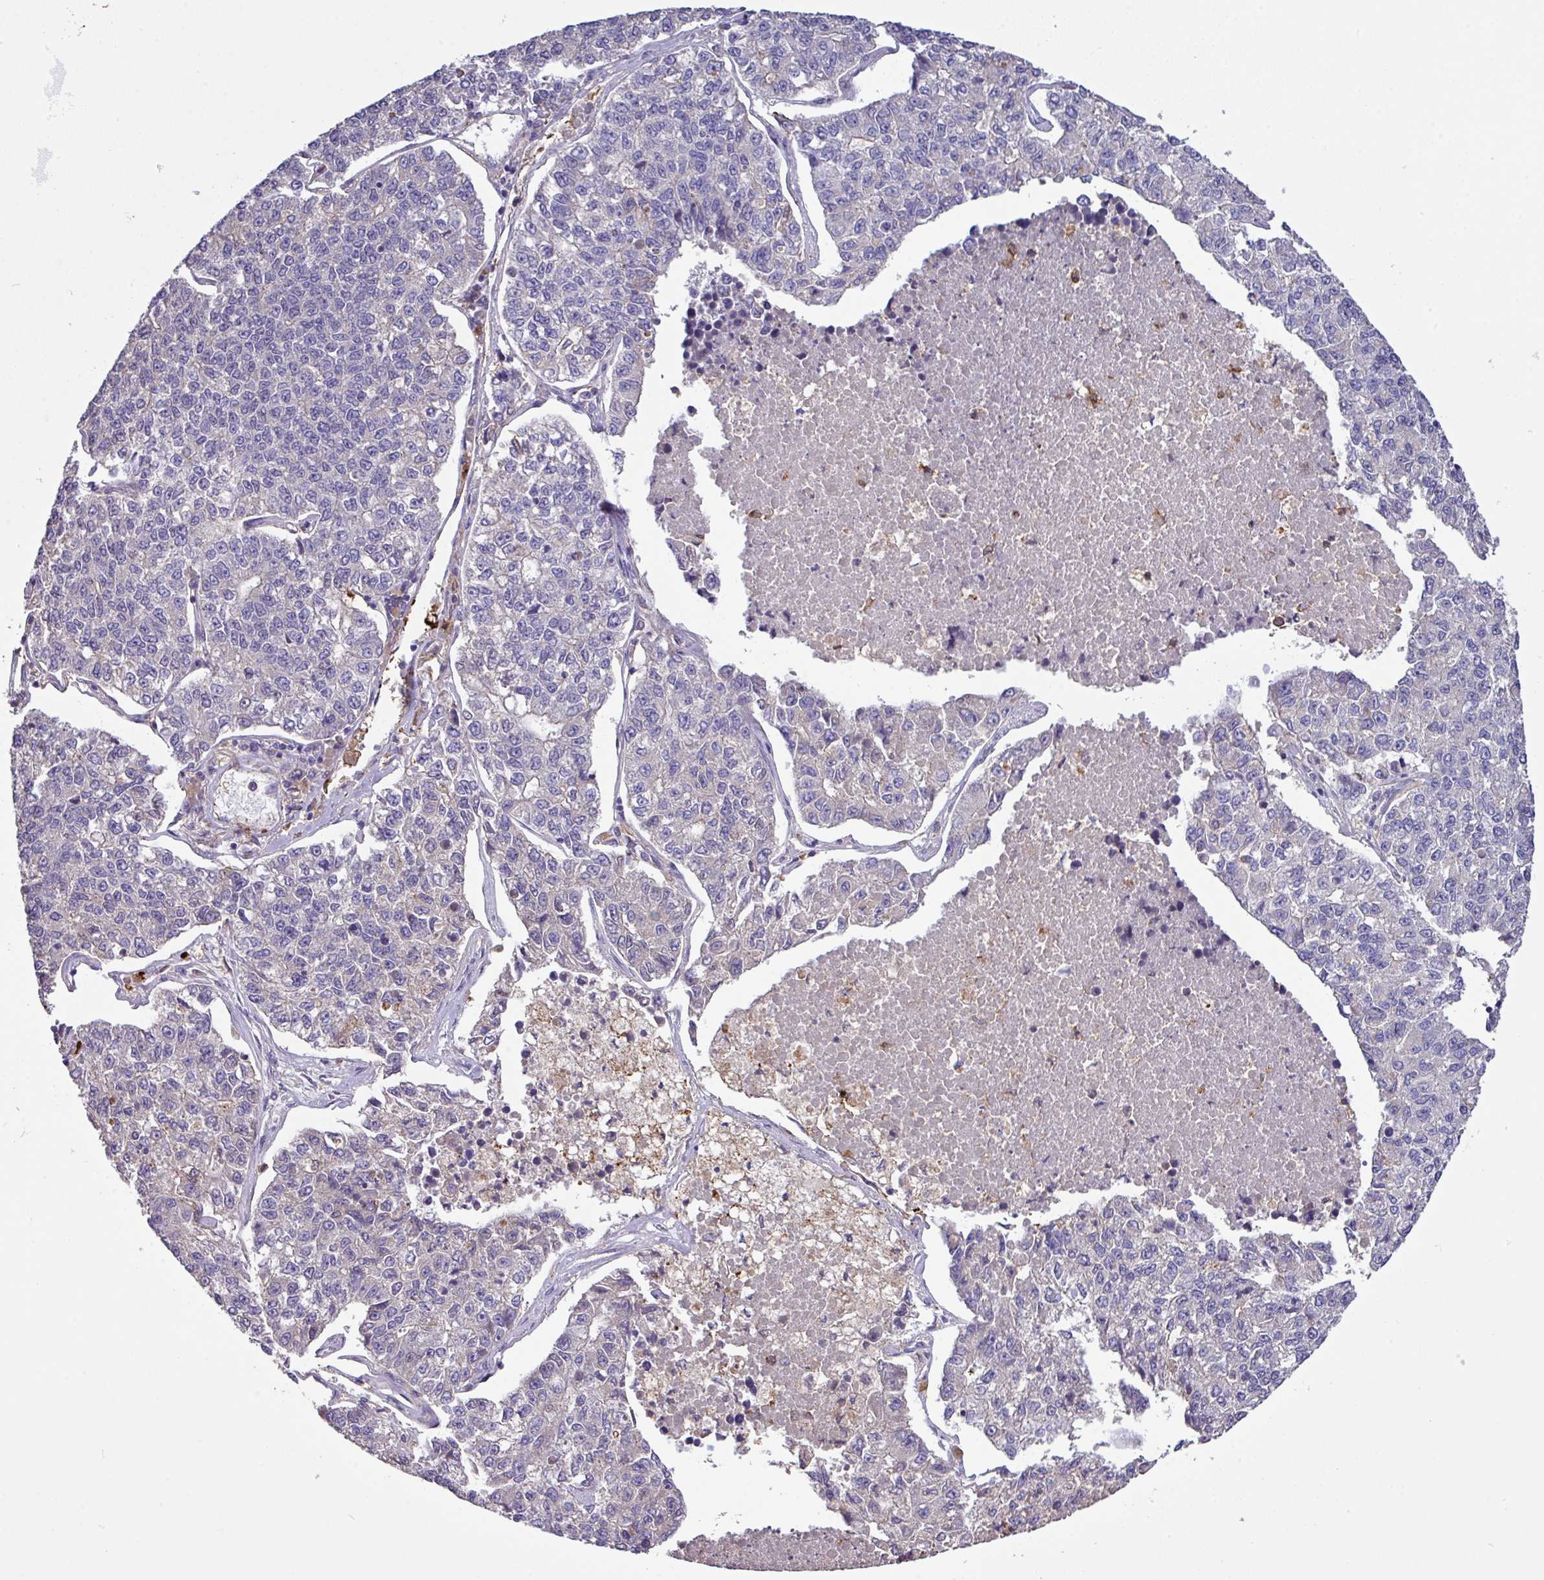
{"staining": {"intensity": "negative", "quantity": "none", "location": "none"}, "tissue": "lung cancer", "cell_type": "Tumor cells", "image_type": "cancer", "snomed": [{"axis": "morphology", "description": "Adenocarcinoma, NOS"}, {"axis": "topography", "description": "Lung"}], "caption": "Tumor cells are negative for protein expression in human lung adenocarcinoma.", "gene": "LRRC53", "patient": {"sex": "male", "age": 49}}